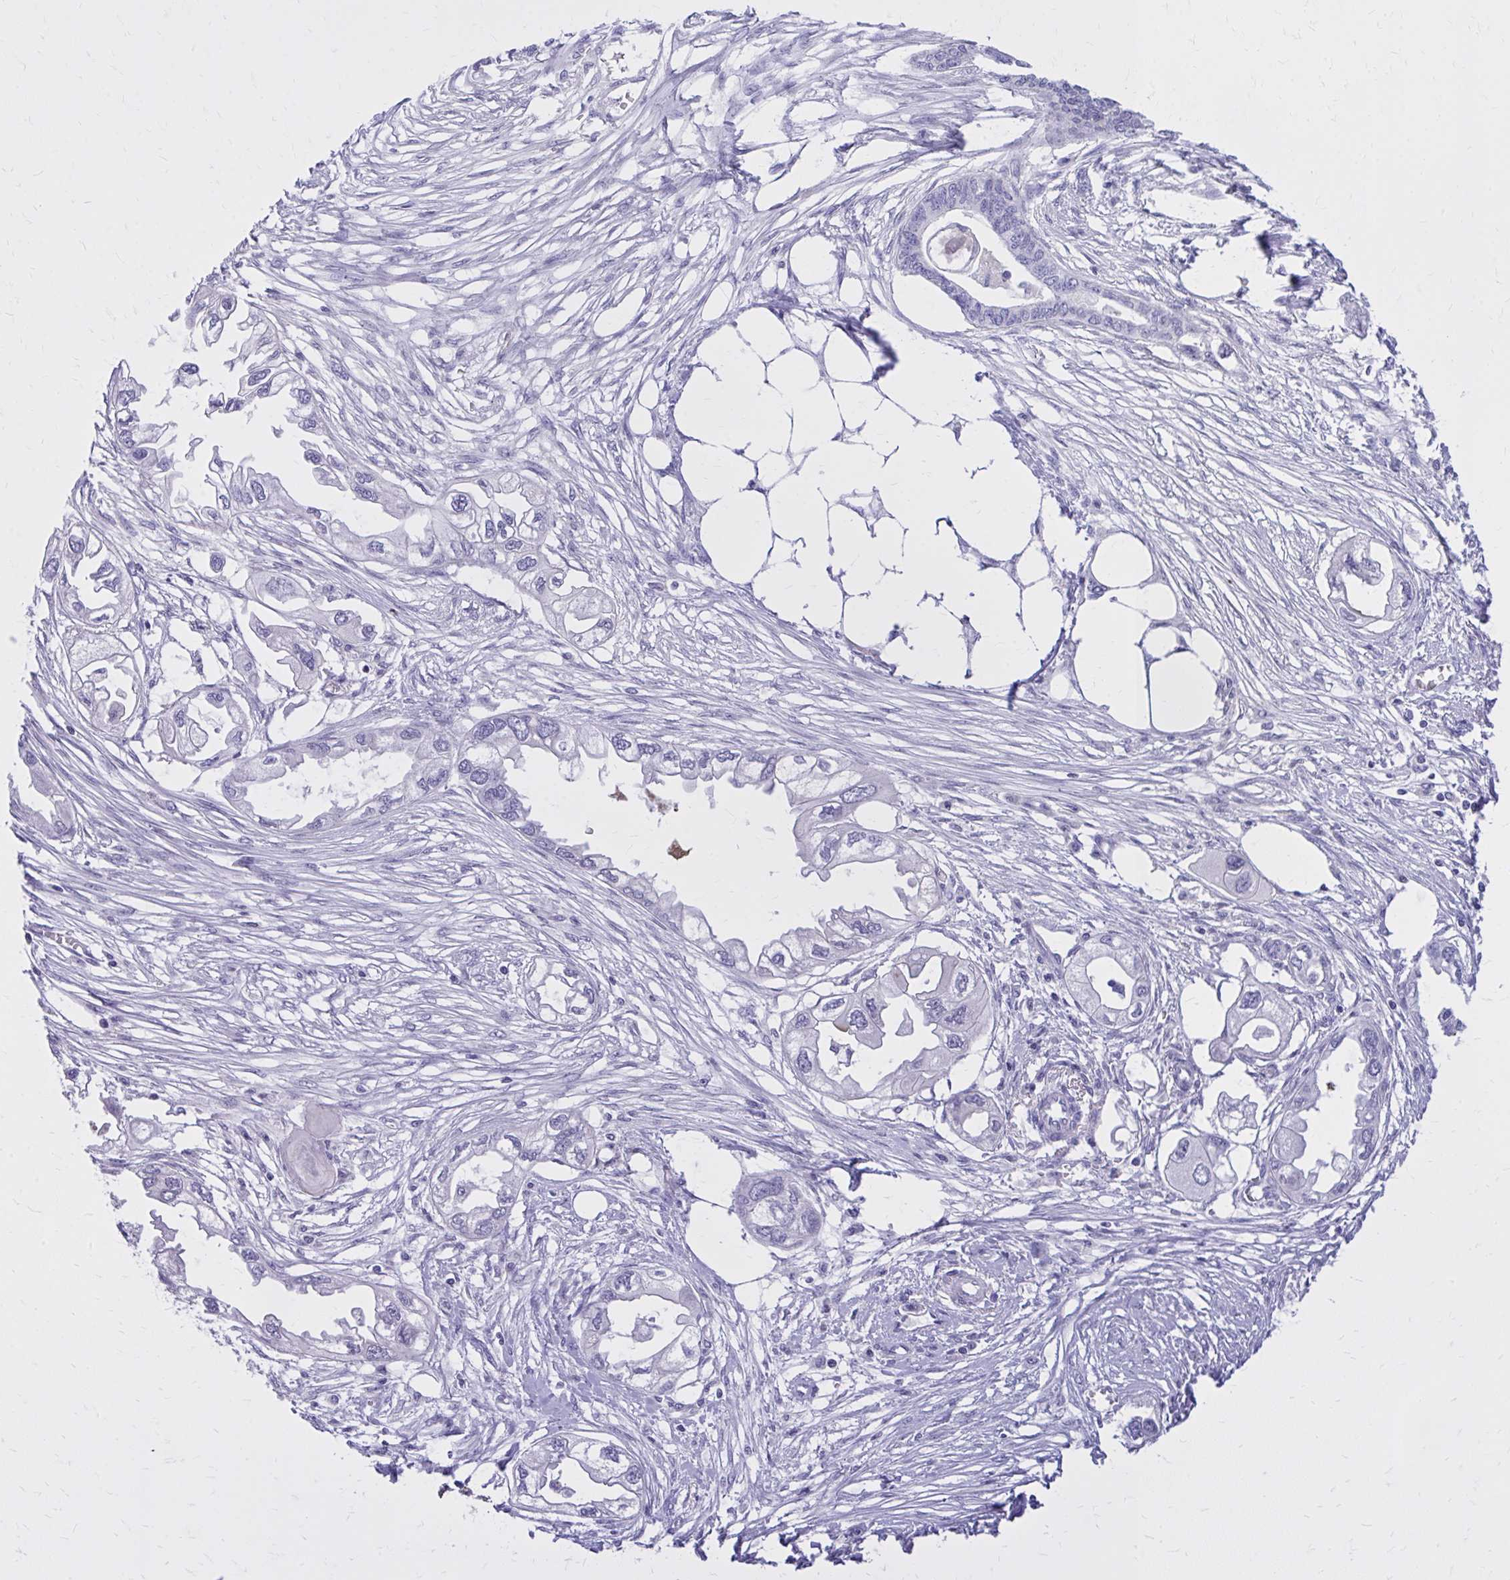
{"staining": {"intensity": "negative", "quantity": "none", "location": "none"}, "tissue": "endometrial cancer", "cell_type": "Tumor cells", "image_type": "cancer", "snomed": [{"axis": "morphology", "description": "Adenocarcinoma, NOS"}, {"axis": "morphology", "description": "Adenocarcinoma, metastatic, NOS"}, {"axis": "topography", "description": "Adipose tissue"}, {"axis": "topography", "description": "Endometrium"}], "caption": "Protein analysis of endometrial cancer (metastatic adenocarcinoma) displays no significant staining in tumor cells. (Immunohistochemistry (ihc), brightfield microscopy, high magnification).", "gene": "ZBTB25", "patient": {"sex": "female", "age": 67}}